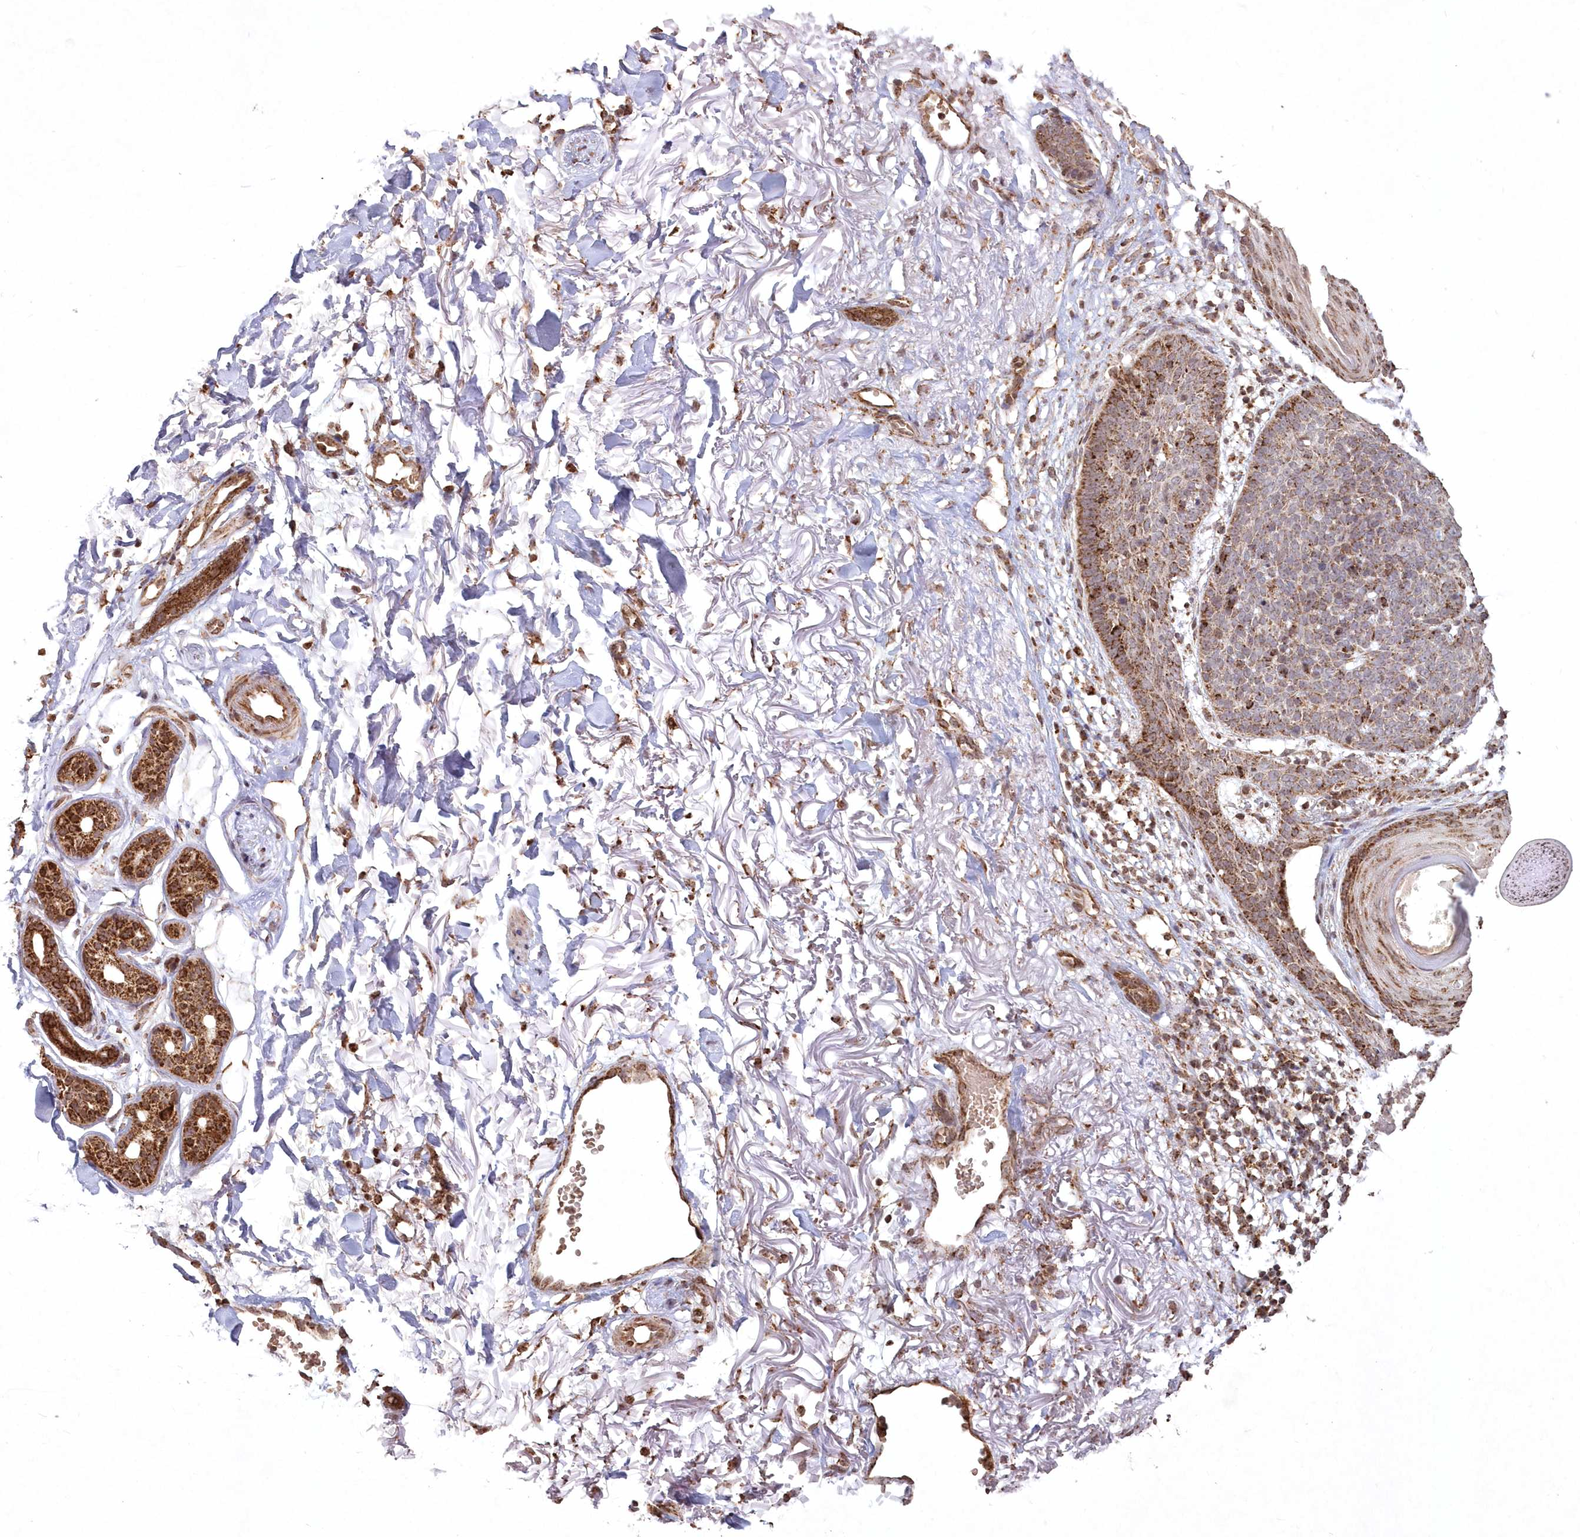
{"staining": {"intensity": "strong", "quantity": "25%-75%", "location": "cytoplasmic/membranous"}, "tissue": "skin cancer", "cell_type": "Tumor cells", "image_type": "cancer", "snomed": [{"axis": "morphology", "description": "Normal tissue, NOS"}, {"axis": "morphology", "description": "Basal cell carcinoma"}, {"axis": "topography", "description": "Skin"}], "caption": "Basal cell carcinoma (skin) tissue demonstrates strong cytoplasmic/membranous positivity in approximately 25%-75% of tumor cells", "gene": "LRPPRC", "patient": {"sex": "female", "age": 70}}